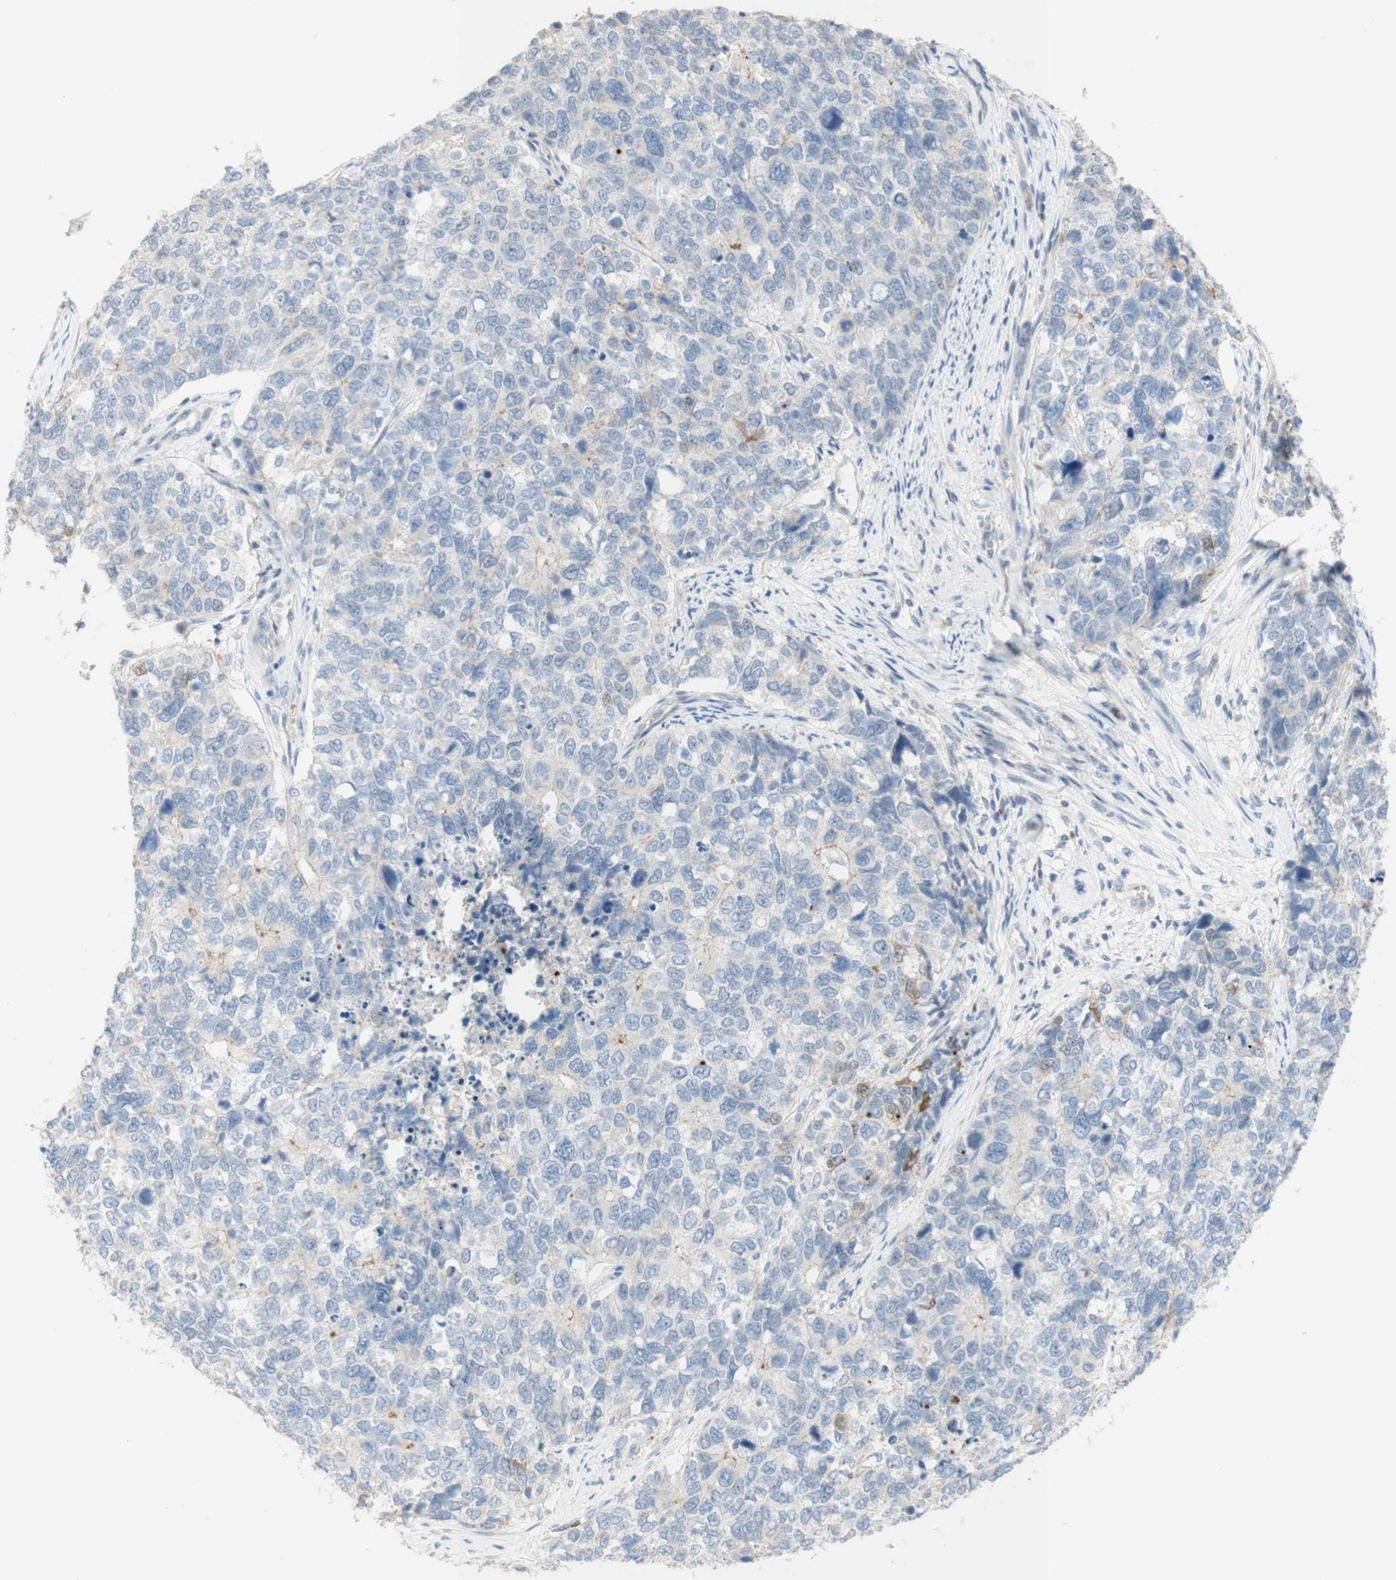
{"staining": {"intensity": "moderate", "quantity": "<25%", "location": "cytoplasmic/membranous"}, "tissue": "cervical cancer", "cell_type": "Tumor cells", "image_type": "cancer", "snomed": [{"axis": "morphology", "description": "Squamous cell carcinoma, NOS"}, {"axis": "topography", "description": "Cervix"}], "caption": "Squamous cell carcinoma (cervical) was stained to show a protein in brown. There is low levels of moderate cytoplasmic/membranous positivity in approximately <25% of tumor cells.", "gene": "MANEA", "patient": {"sex": "female", "age": 63}}